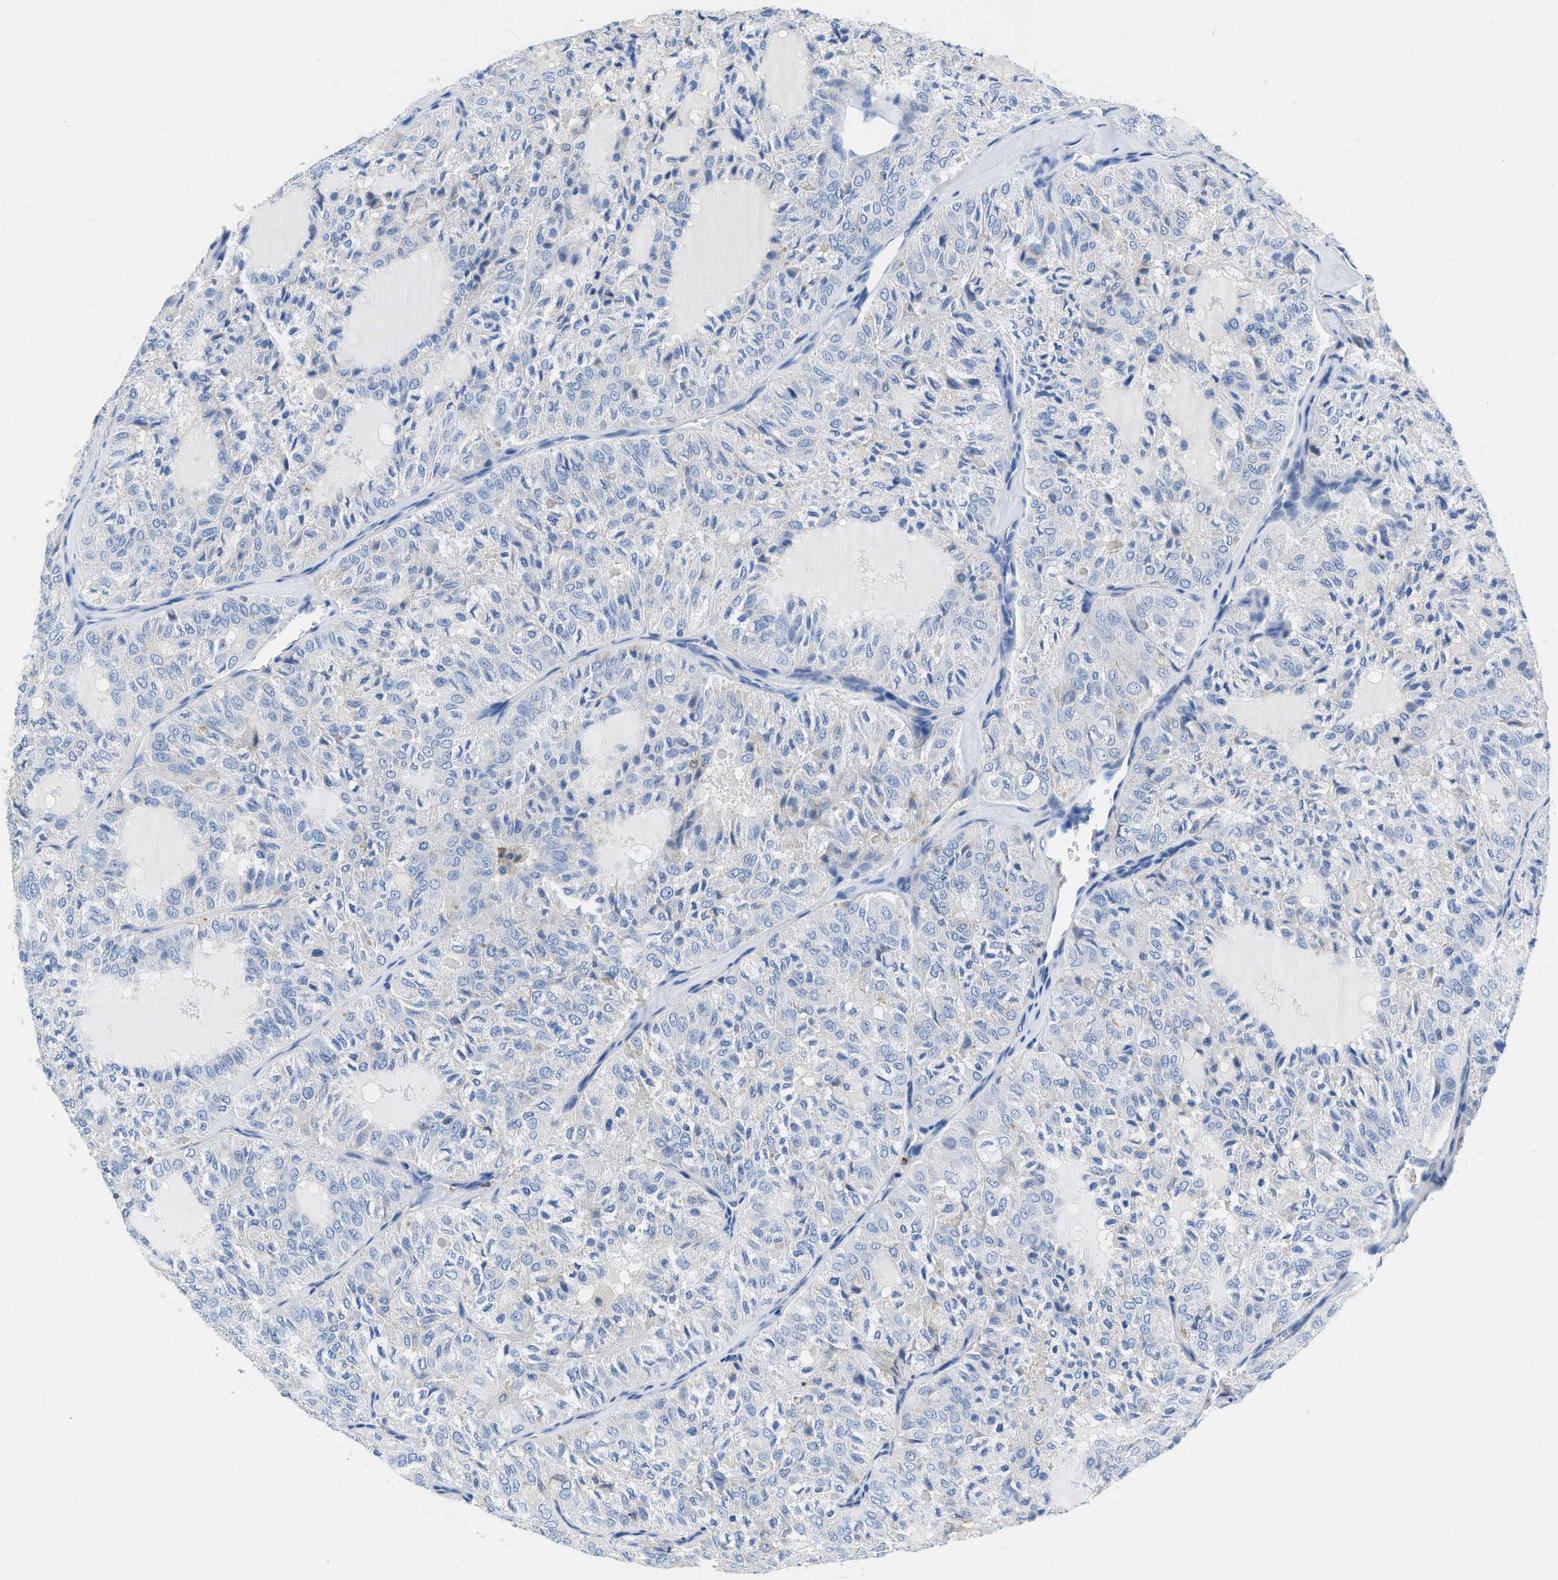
{"staining": {"intensity": "negative", "quantity": "none", "location": "none"}, "tissue": "thyroid cancer", "cell_type": "Tumor cells", "image_type": "cancer", "snomed": [{"axis": "morphology", "description": "Follicular adenoma carcinoma, NOS"}, {"axis": "topography", "description": "Thyroid gland"}], "caption": "Thyroid follicular adenoma carcinoma stained for a protein using IHC displays no positivity tumor cells.", "gene": "NEB", "patient": {"sex": "male", "age": 75}}